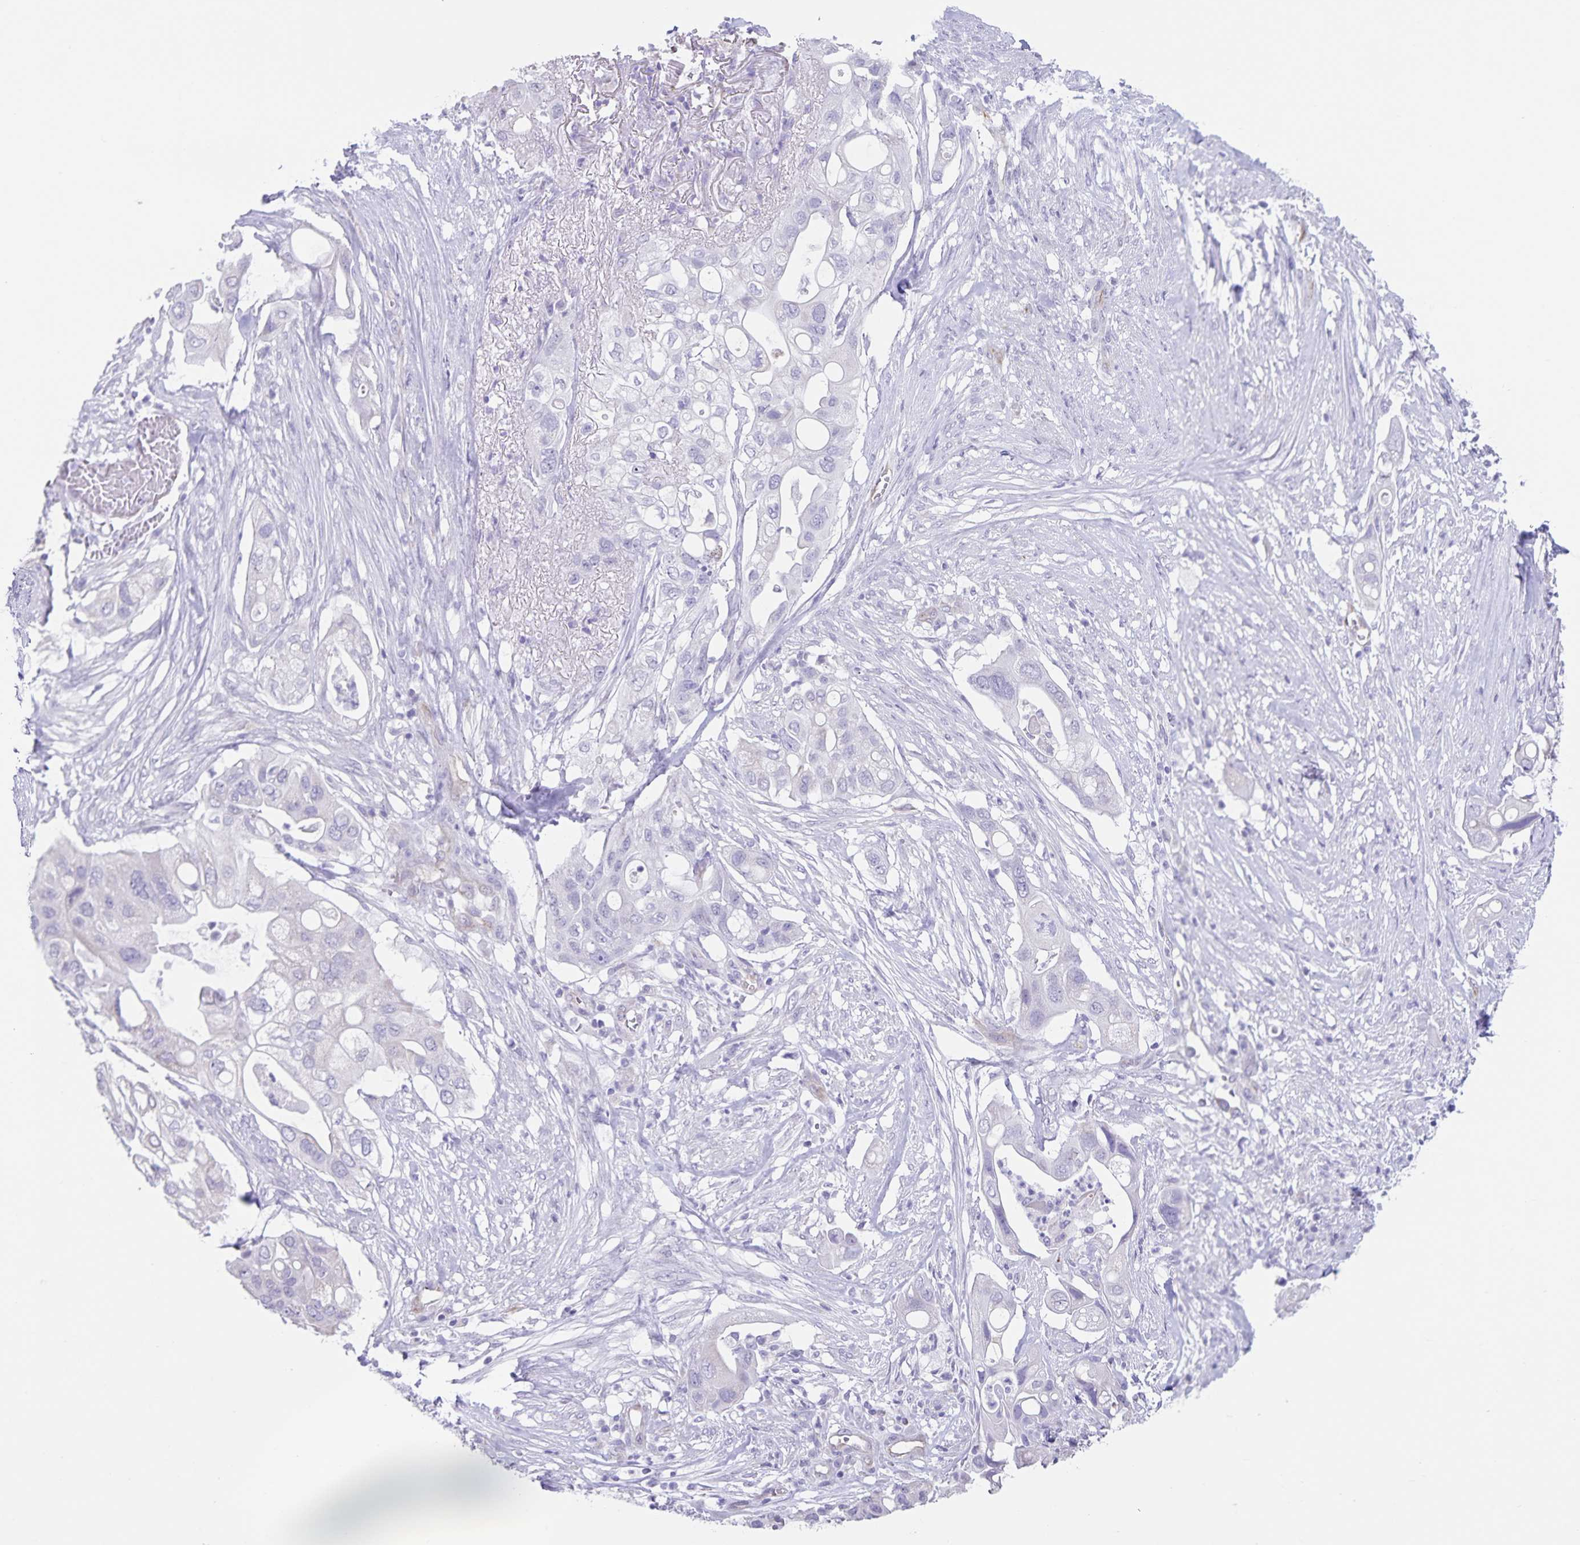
{"staining": {"intensity": "negative", "quantity": "none", "location": "none"}, "tissue": "pancreatic cancer", "cell_type": "Tumor cells", "image_type": "cancer", "snomed": [{"axis": "morphology", "description": "Adenocarcinoma, NOS"}, {"axis": "topography", "description": "Pancreas"}], "caption": "Immunohistochemistry of adenocarcinoma (pancreatic) demonstrates no positivity in tumor cells. Nuclei are stained in blue.", "gene": "SYNM", "patient": {"sex": "female", "age": 72}}